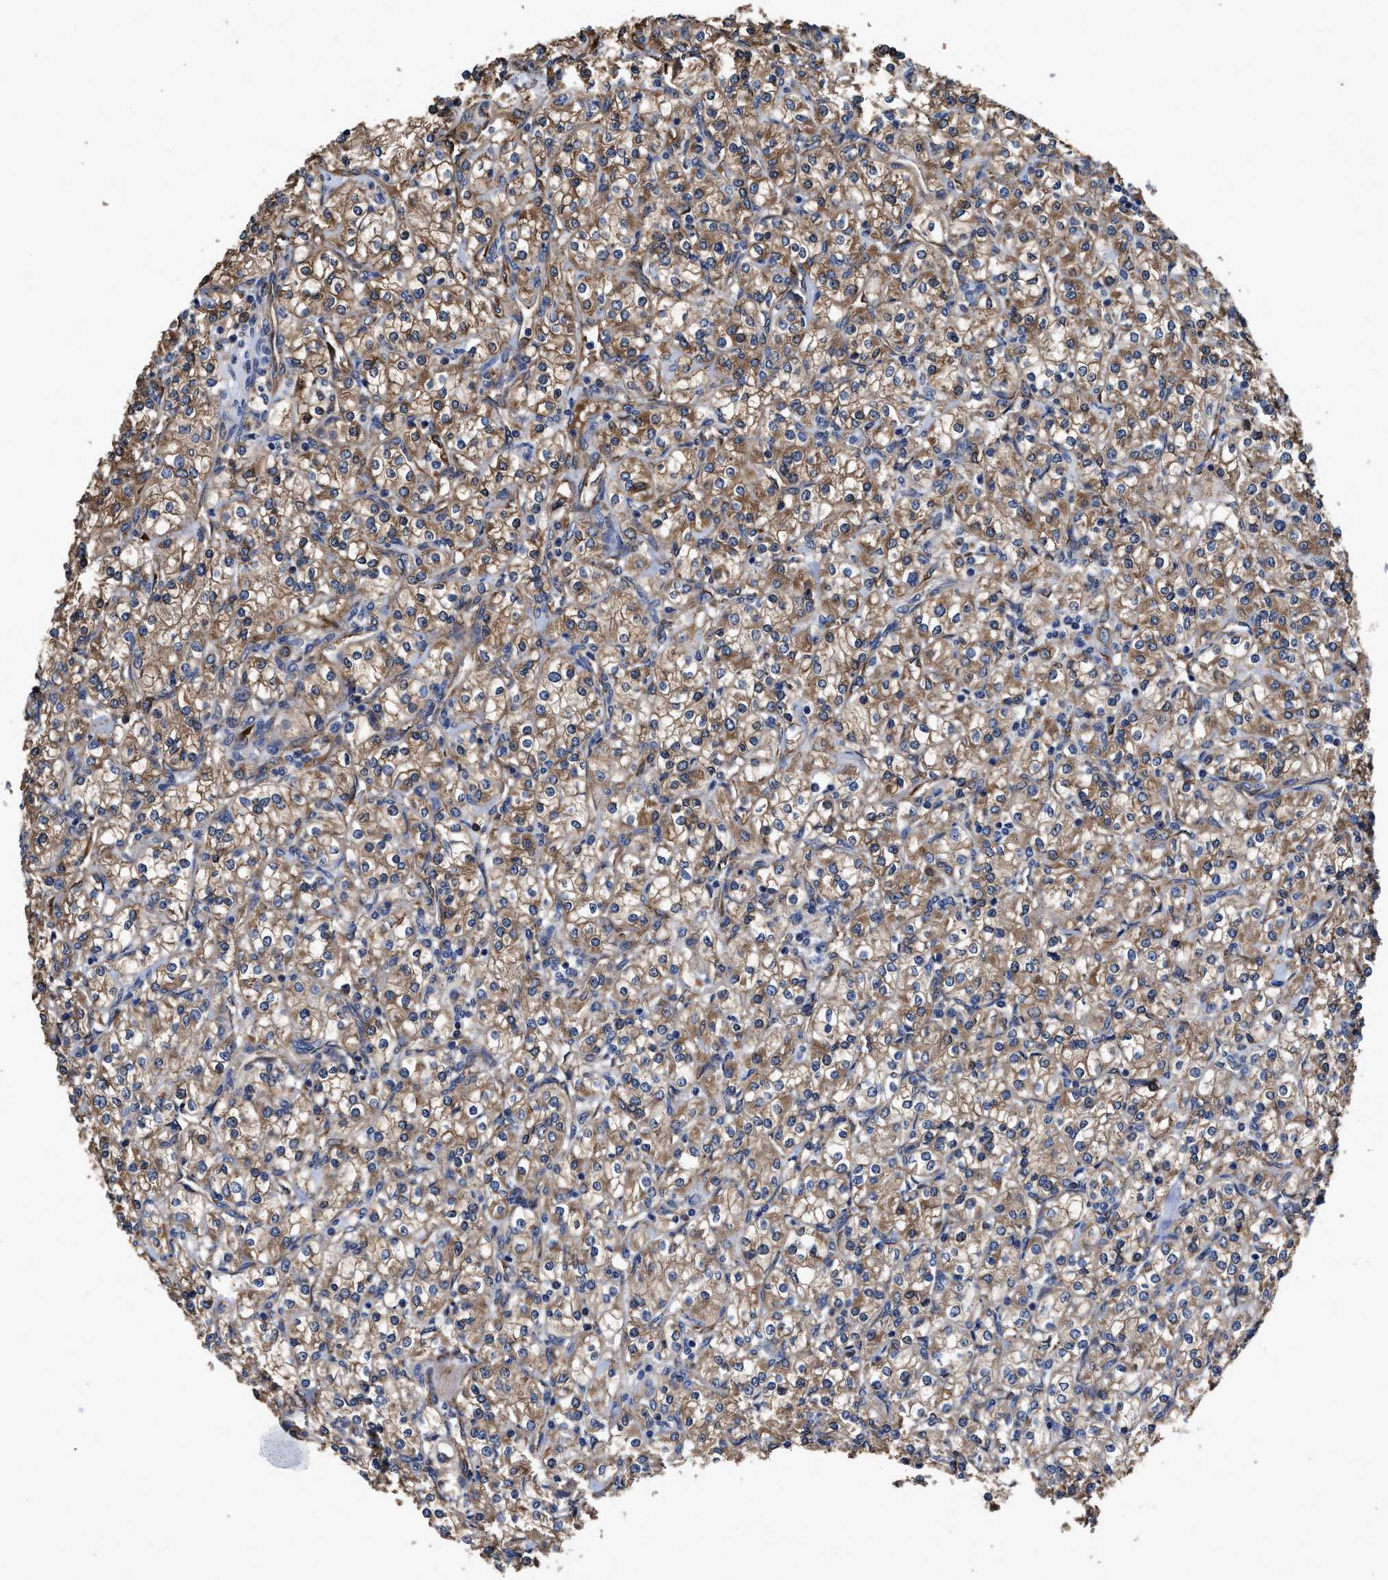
{"staining": {"intensity": "moderate", "quantity": ">75%", "location": "cytoplasmic/membranous"}, "tissue": "renal cancer", "cell_type": "Tumor cells", "image_type": "cancer", "snomed": [{"axis": "morphology", "description": "Adenocarcinoma, NOS"}, {"axis": "topography", "description": "Kidney"}], "caption": "Human renal adenocarcinoma stained for a protein (brown) shows moderate cytoplasmic/membranous positive staining in approximately >75% of tumor cells.", "gene": "IDNK", "patient": {"sex": "male", "age": 77}}